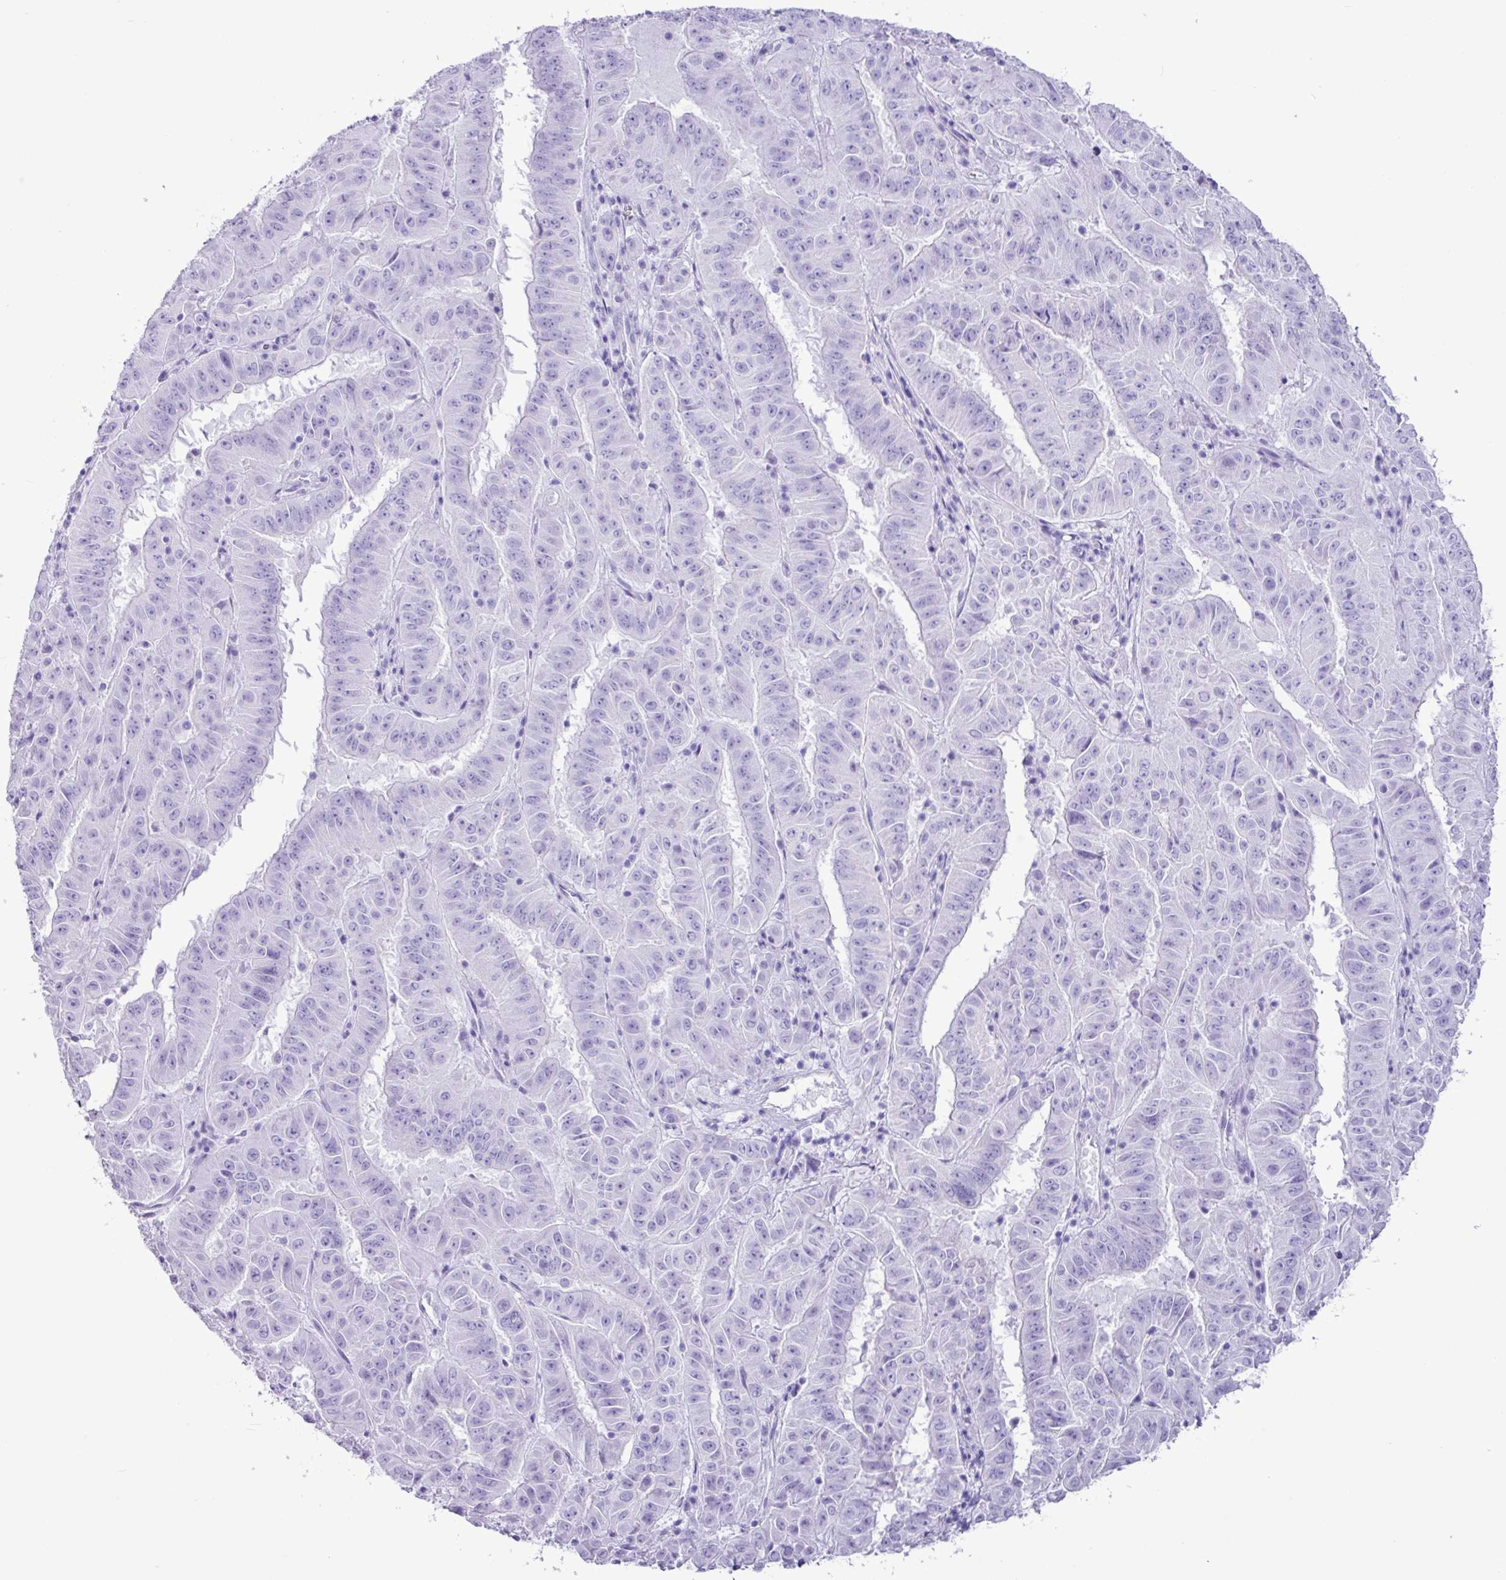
{"staining": {"intensity": "negative", "quantity": "none", "location": "none"}, "tissue": "pancreatic cancer", "cell_type": "Tumor cells", "image_type": "cancer", "snomed": [{"axis": "morphology", "description": "Adenocarcinoma, NOS"}, {"axis": "topography", "description": "Pancreas"}], "caption": "A photomicrograph of pancreatic cancer stained for a protein displays no brown staining in tumor cells. (Brightfield microscopy of DAB (3,3'-diaminobenzidine) immunohistochemistry (IHC) at high magnification).", "gene": "CKMT2", "patient": {"sex": "male", "age": 63}}